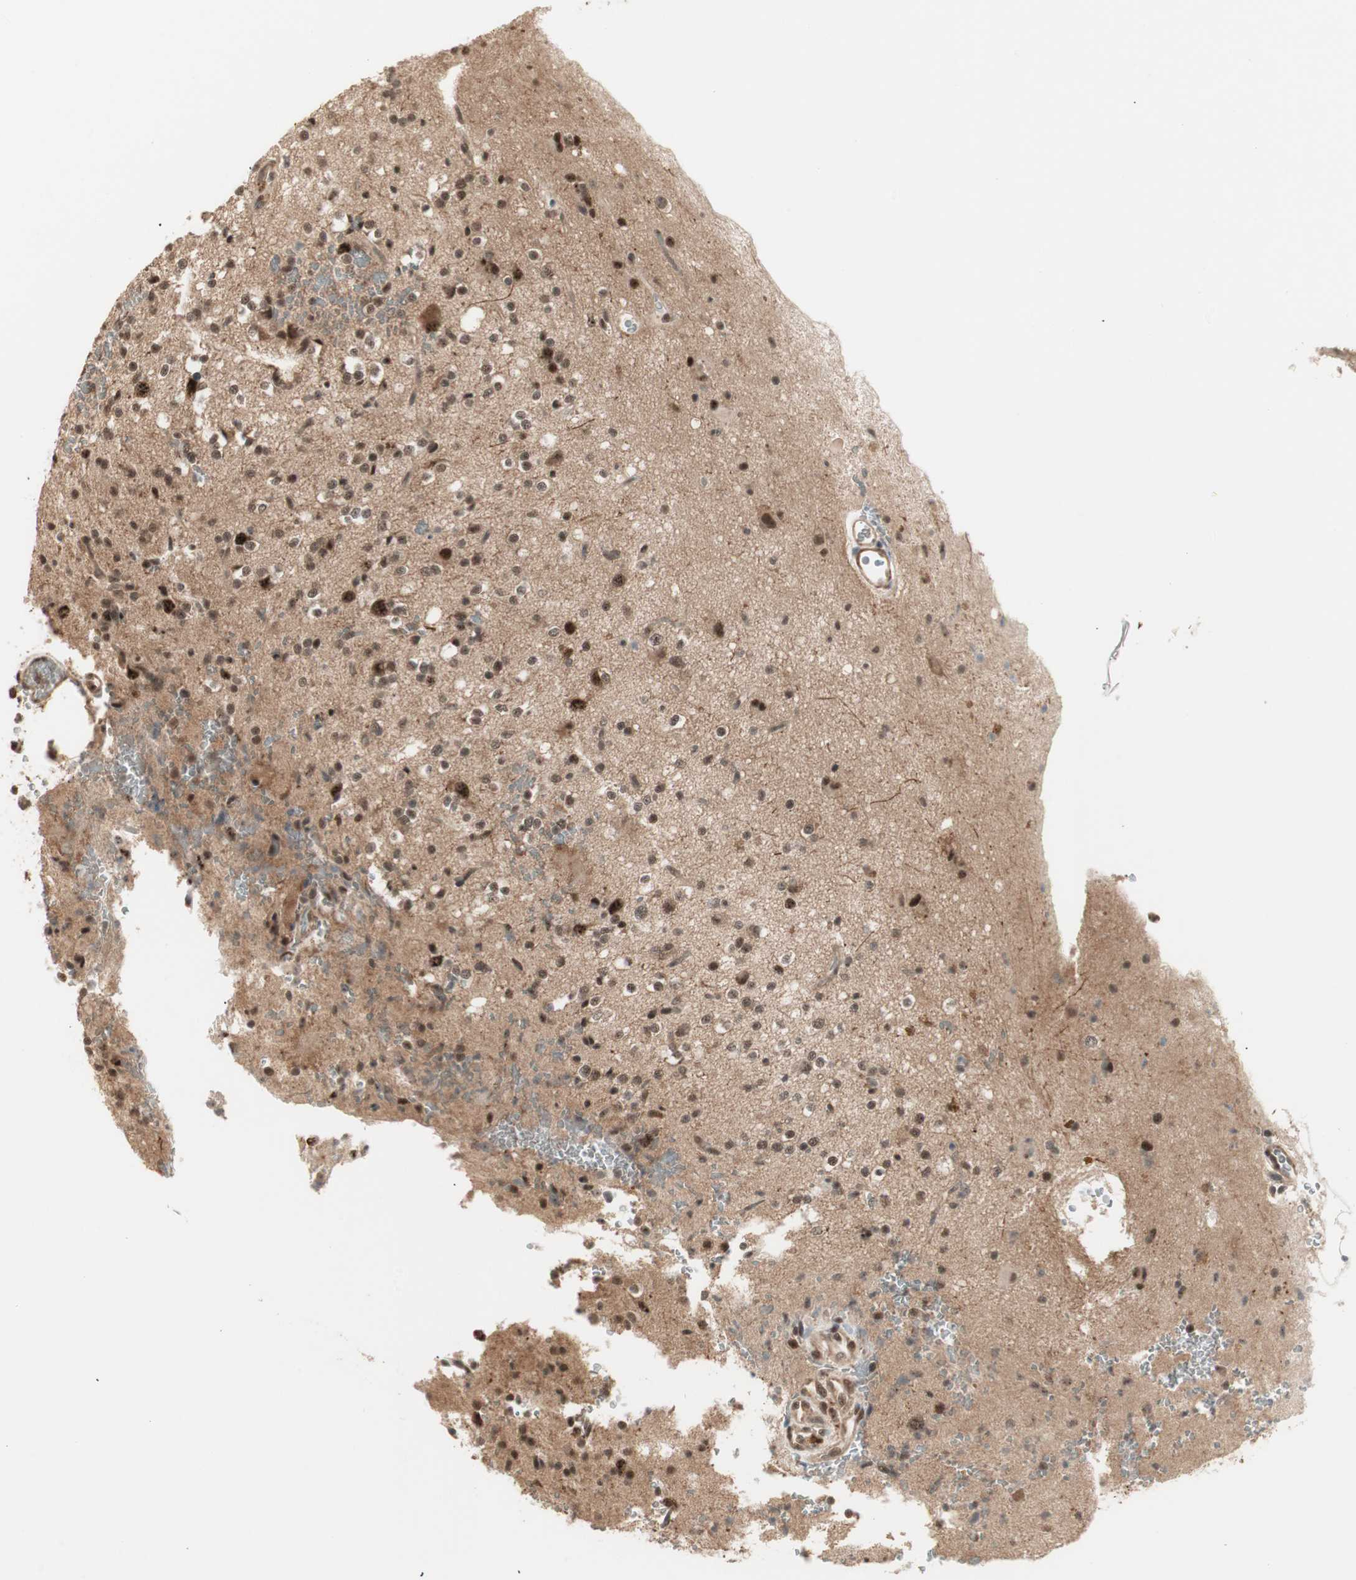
{"staining": {"intensity": "moderate", "quantity": ">75%", "location": "nuclear"}, "tissue": "glioma", "cell_type": "Tumor cells", "image_type": "cancer", "snomed": [{"axis": "morphology", "description": "Glioma, malignant, High grade"}, {"axis": "topography", "description": "Brain"}], "caption": "Protein expression analysis of human malignant high-grade glioma reveals moderate nuclear staining in approximately >75% of tumor cells.", "gene": "ZSCAN31", "patient": {"sex": "male", "age": 47}}